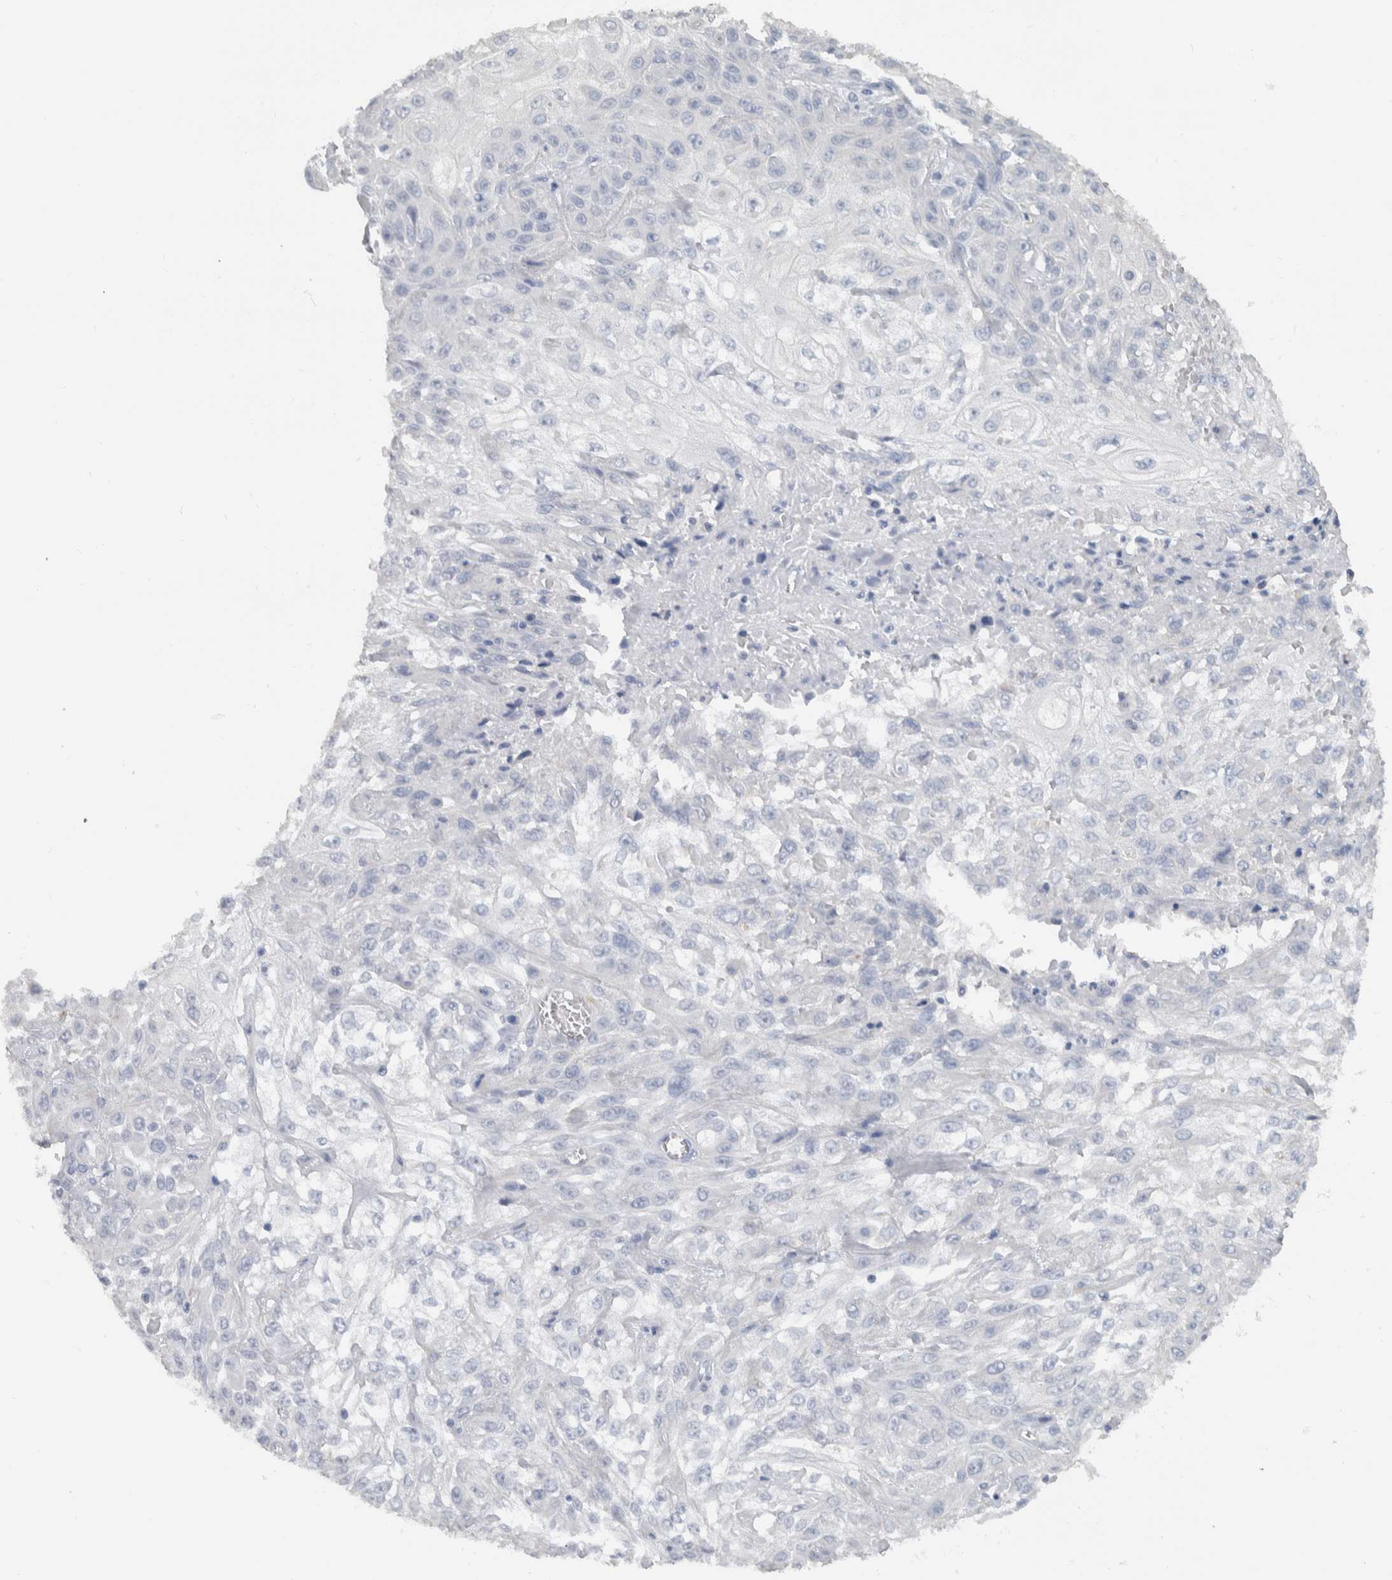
{"staining": {"intensity": "negative", "quantity": "none", "location": "none"}, "tissue": "skin cancer", "cell_type": "Tumor cells", "image_type": "cancer", "snomed": [{"axis": "morphology", "description": "Squamous cell carcinoma, NOS"}, {"axis": "morphology", "description": "Squamous cell carcinoma, metastatic, NOS"}, {"axis": "topography", "description": "Skin"}, {"axis": "topography", "description": "Lymph node"}], "caption": "Immunohistochemistry (IHC) of human skin cancer (squamous cell carcinoma) shows no positivity in tumor cells.", "gene": "NEFM", "patient": {"sex": "male", "age": 75}}